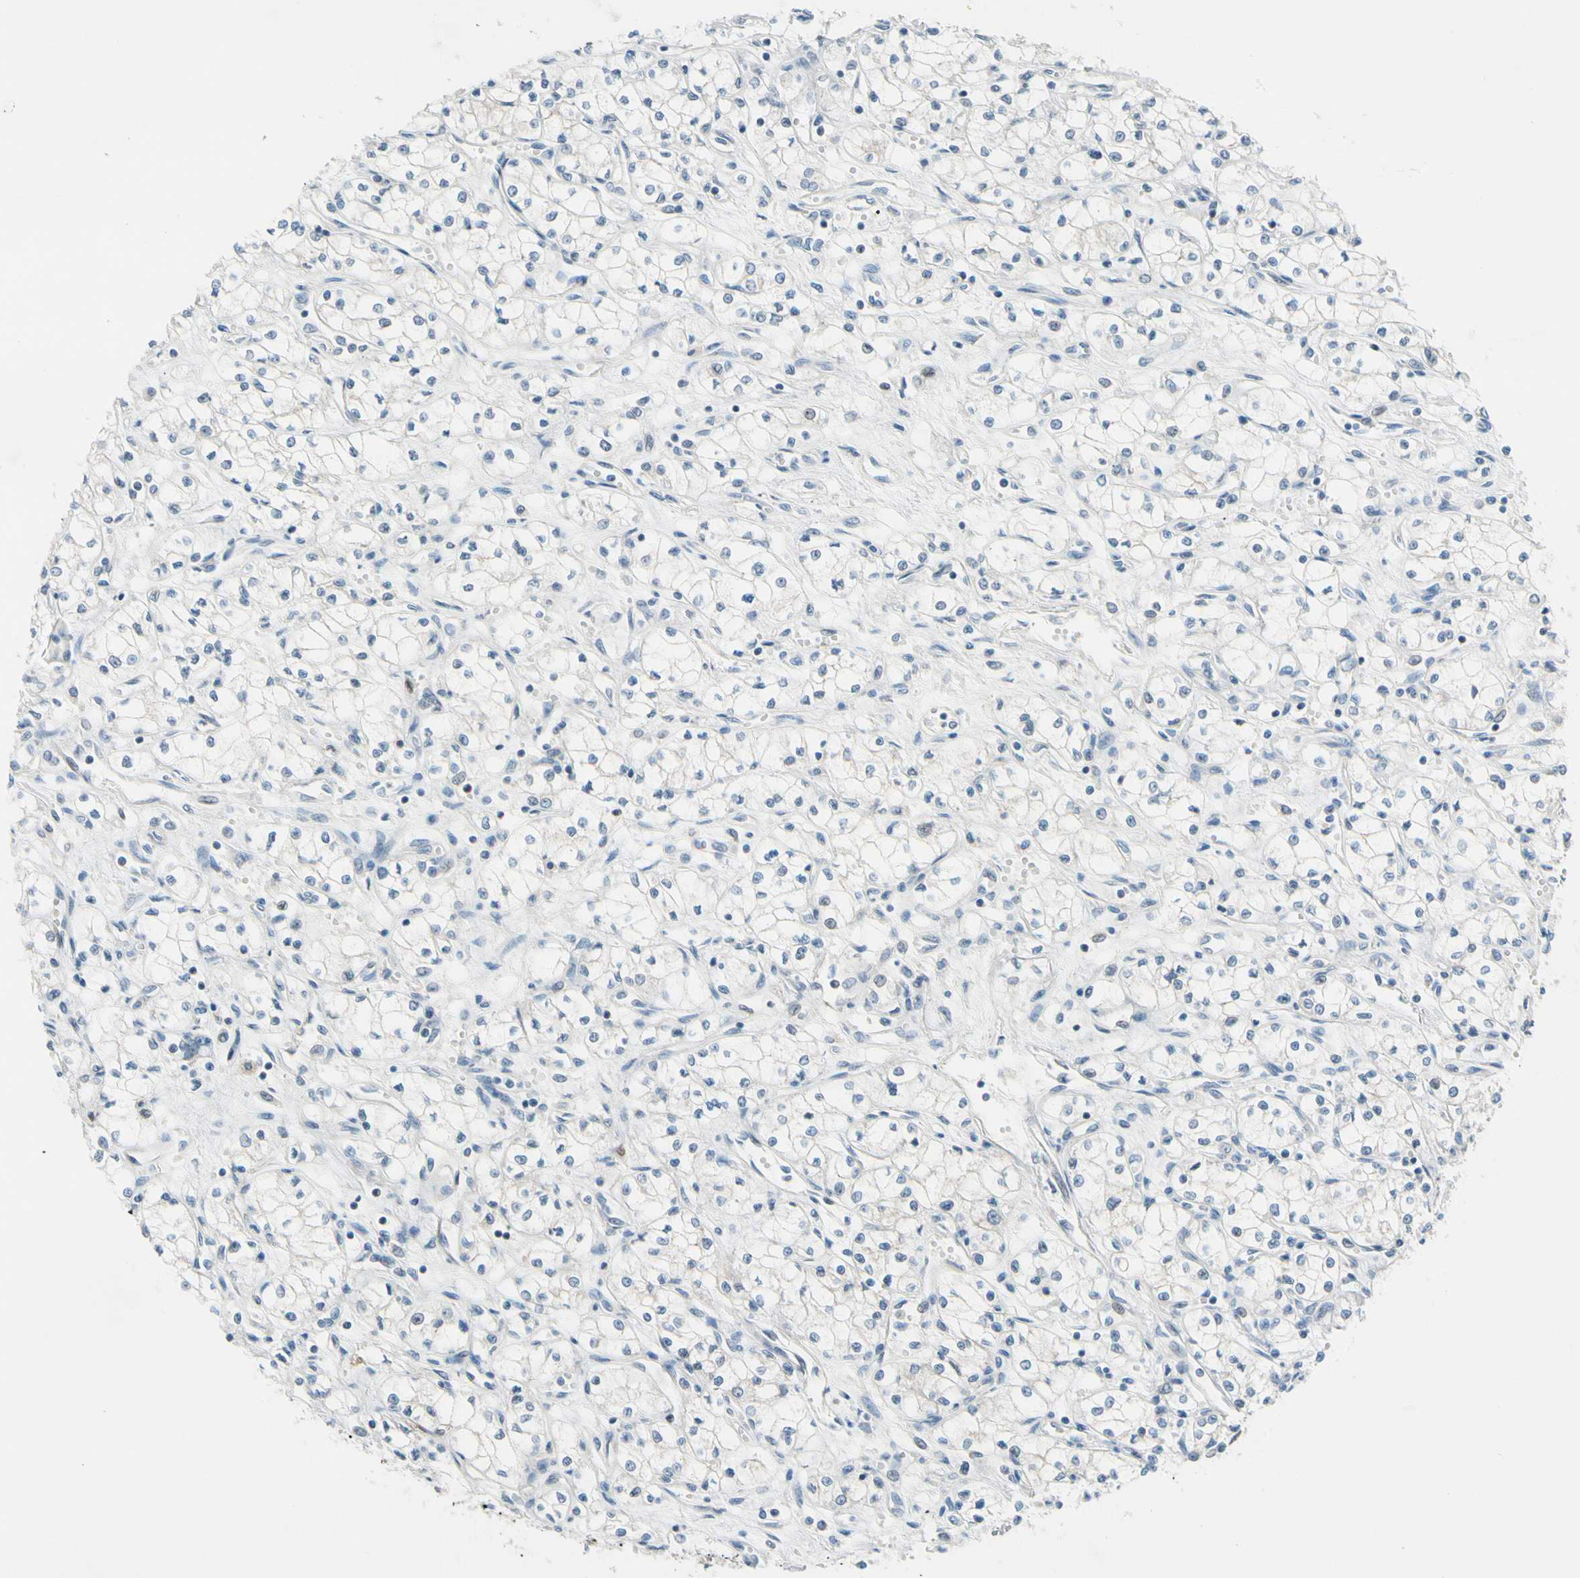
{"staining": {"intensity": "negative", "quantity": "none", "location": "none"}, "tissue": "renal cancer", "cell_type": "Tumor cells", "image_type": "cancer", "snomed": [{"axis": "morphology", "description": "Normal tissue, NOS"}, {"axis": "morphology", "description": "Adenocarcinoma, NOS"}, {"axis": "topography", "description": "Kidney"}], "caption": "Immunohistochemical staining of human renal cancer exhibits no significant positivity in tumor cells.", "gene": "CFAP36", "patient": {"sex": "male", "age": 59}}